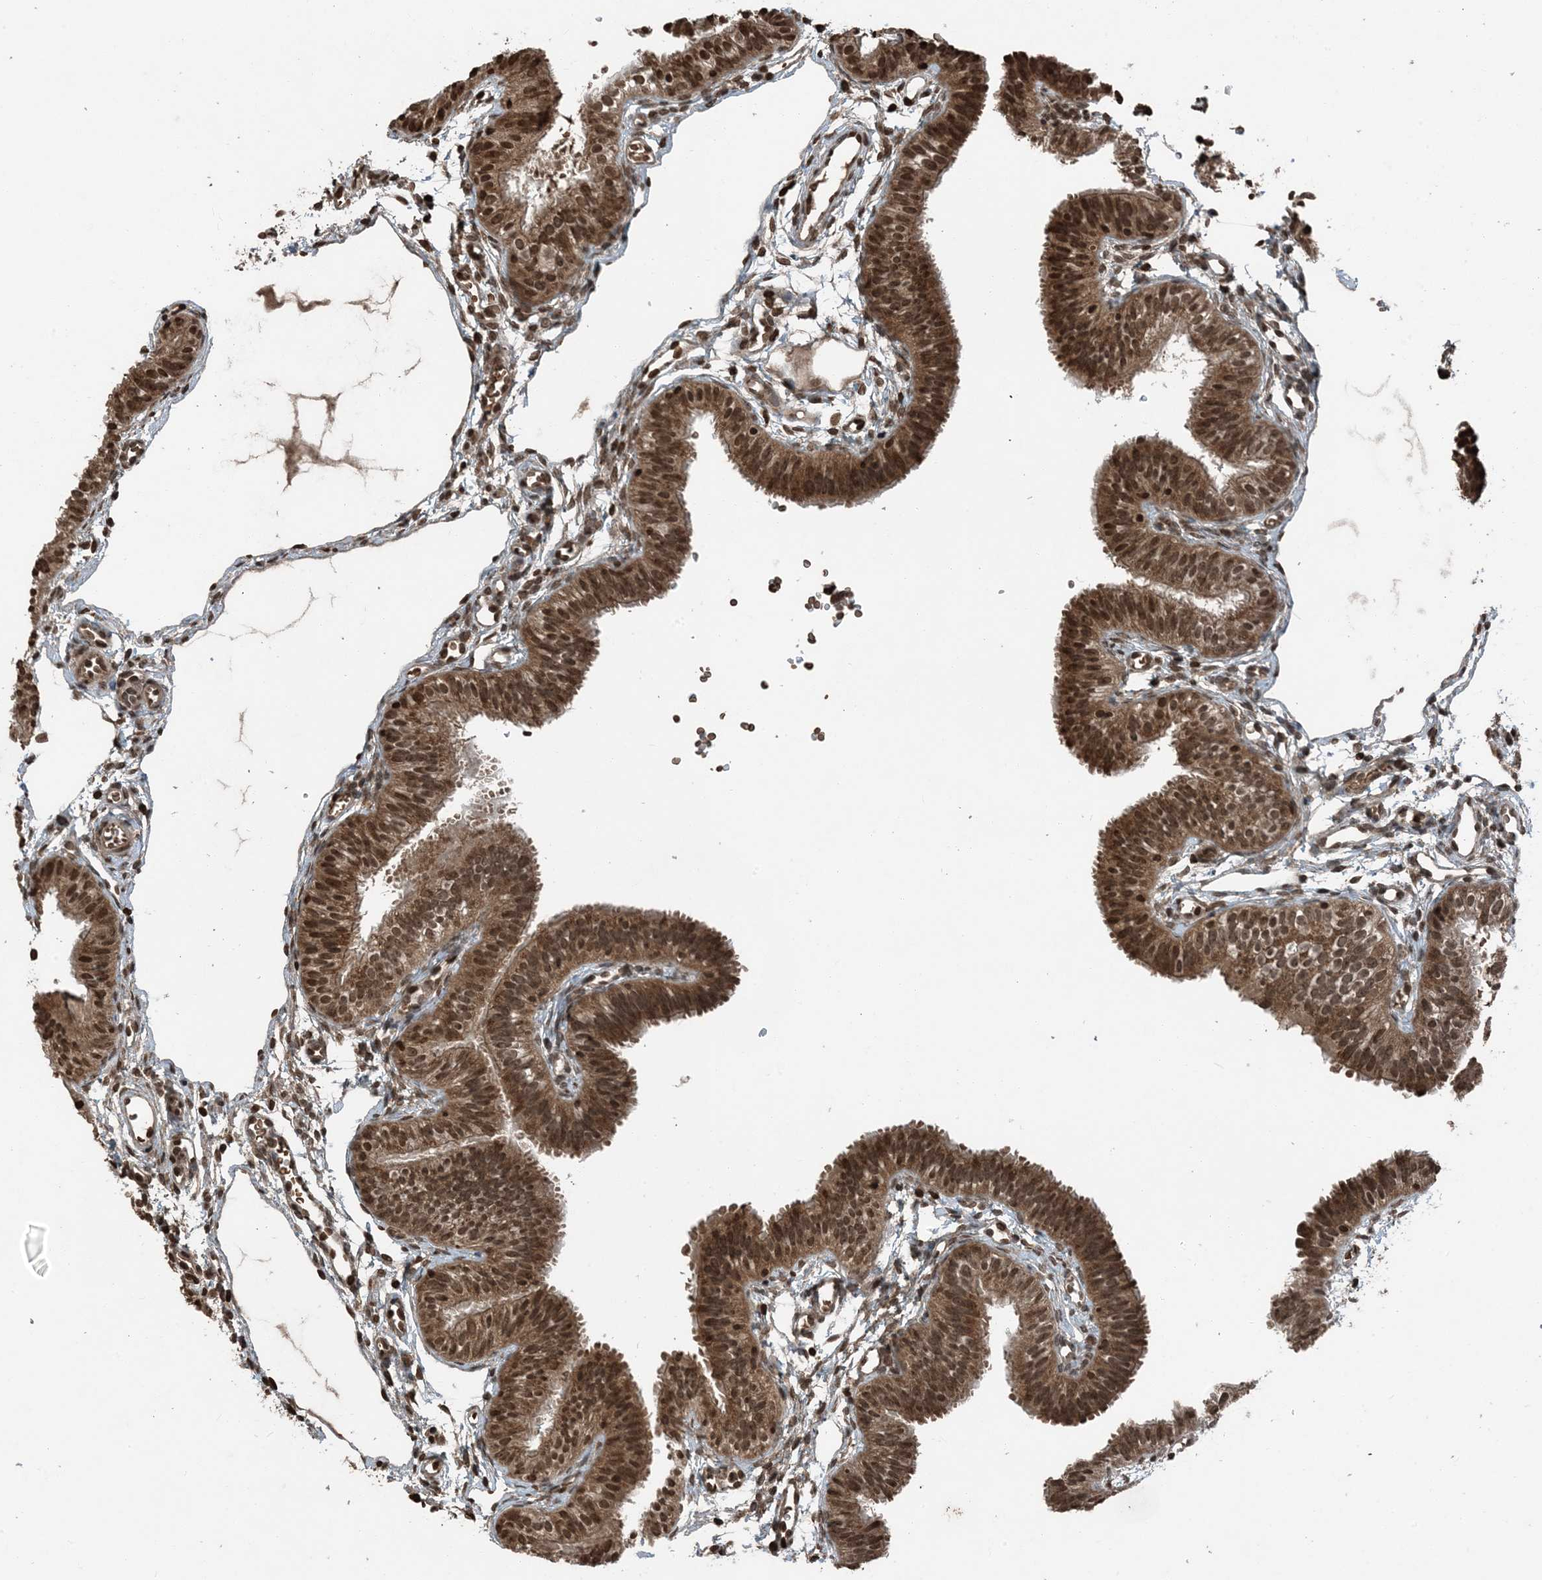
{"staining": {"intensity": "strong", "quantity": ">75%", "location": "cytoplasmic/membranous,nuclear"}, "tissue": "fallopian tube", "cell_type": "Glandular cells", "image_type": "normal", "snomed": [{"axis": "morphology", "description": "Normal tissue, NOS"}, {"axis": "topography", "description": "Fallopian tube"}], "caption": "Immunohistochemical staining of normal fallopian tube reveals strong cytoplasmic/membranous,nuclear protein positivity in about >75% of glandular cells. (IHC, brightfield microscopy, high magnification).", "gene": "ZFAND2B", "patient": {"sex": "female", "age": 35}}